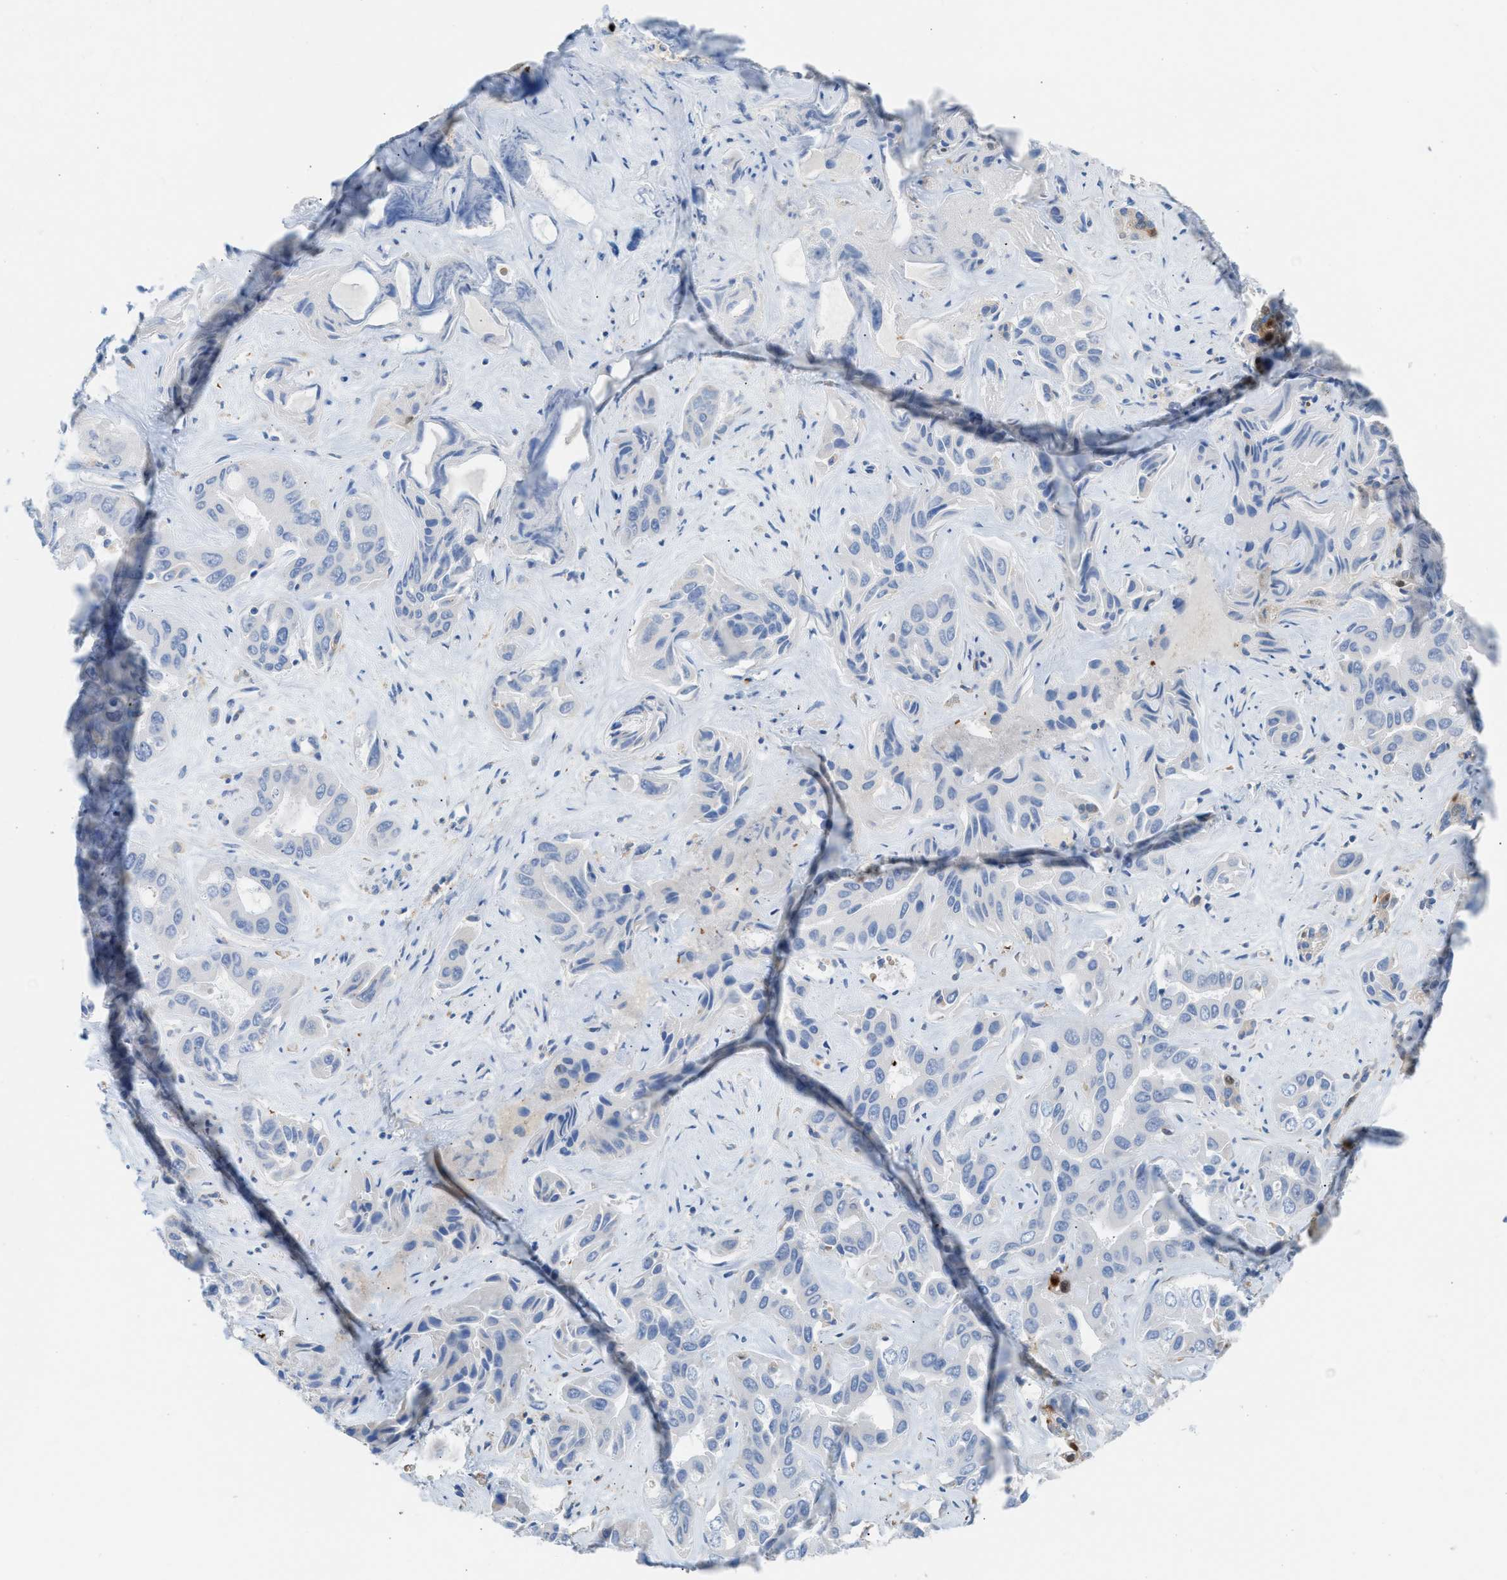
{"staining": {"intensity": "negative", "quantity": "none", "location": "none"}, "tissue": "liver cancer", "cell_type": "Tumor cells", "image_type": "cancer", "snomed": [{"axis": "morphology", "description": "Cholangiocarcinoma"}, {"axis": "topography", "description": "Liver"}], "caption": "High power microscopy image of an IHC micrograph of liver cancer (cholangiocarcinoma), revealing no significant expression in tumor cells.", "gene": "CA3", "patient": {"sex": "female", "age": 52}}